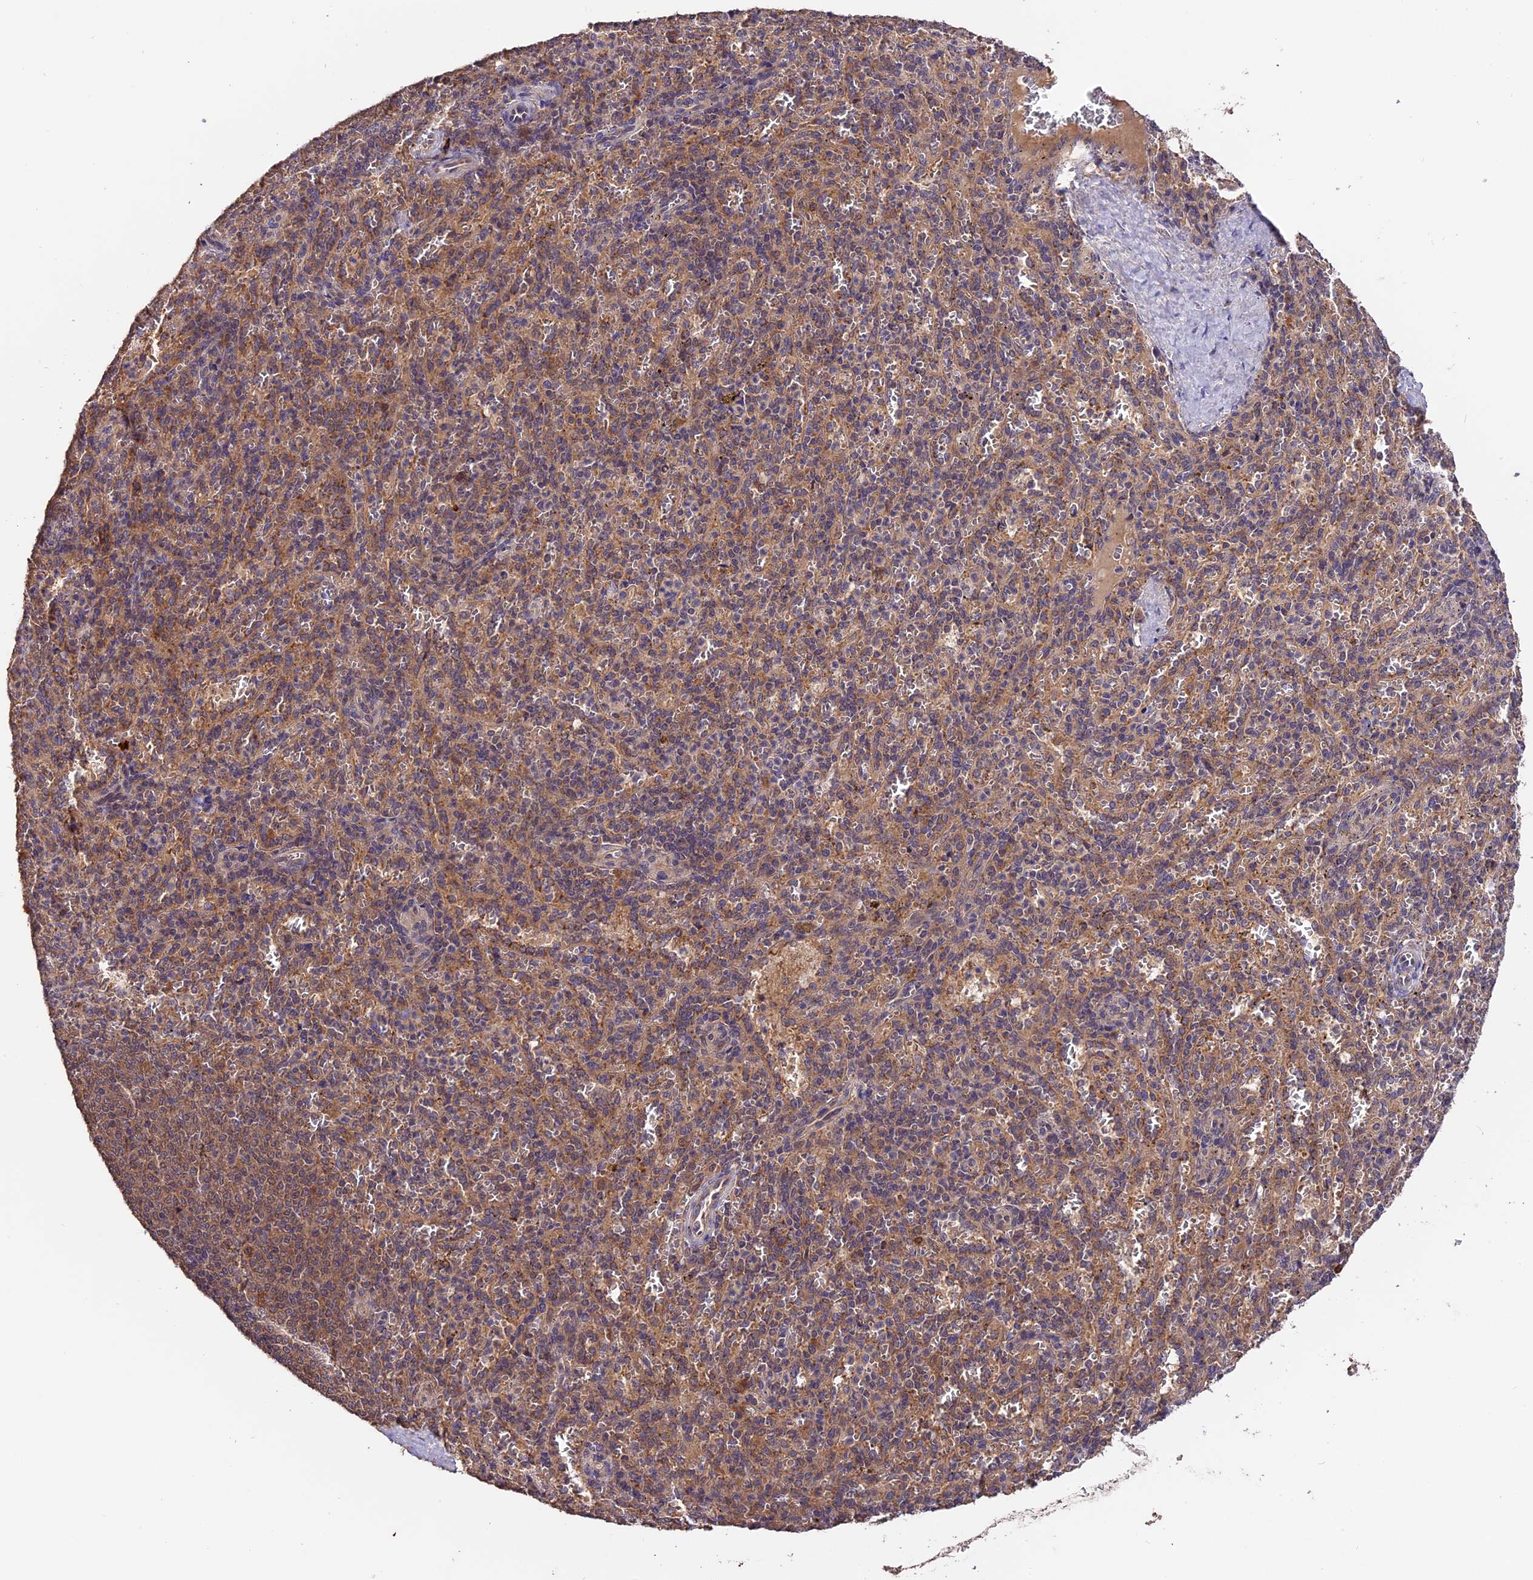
{"staining": {"intensity": "weak", "quantity": "25%-75%", "location": "cytoplasmic/membranous"}, "tissue": "spleen", "cell_type": "Cells in red pulp", "image_type": "normal", "snomed": [{"axis": "morphology", "description": "Normal tissue, NOS"}, {"axis": "topography", "description": "Spleen"}], "caption": "IHC micrograph of unremarkable human spleen stained for a protein (brown), which reveals low levels of weak cytoplasmic/membranous expression in approximately 25%-75% of cells in red pulp.", "gene": "TRMT1", "patient": {"sex": "female", "age": 21}}